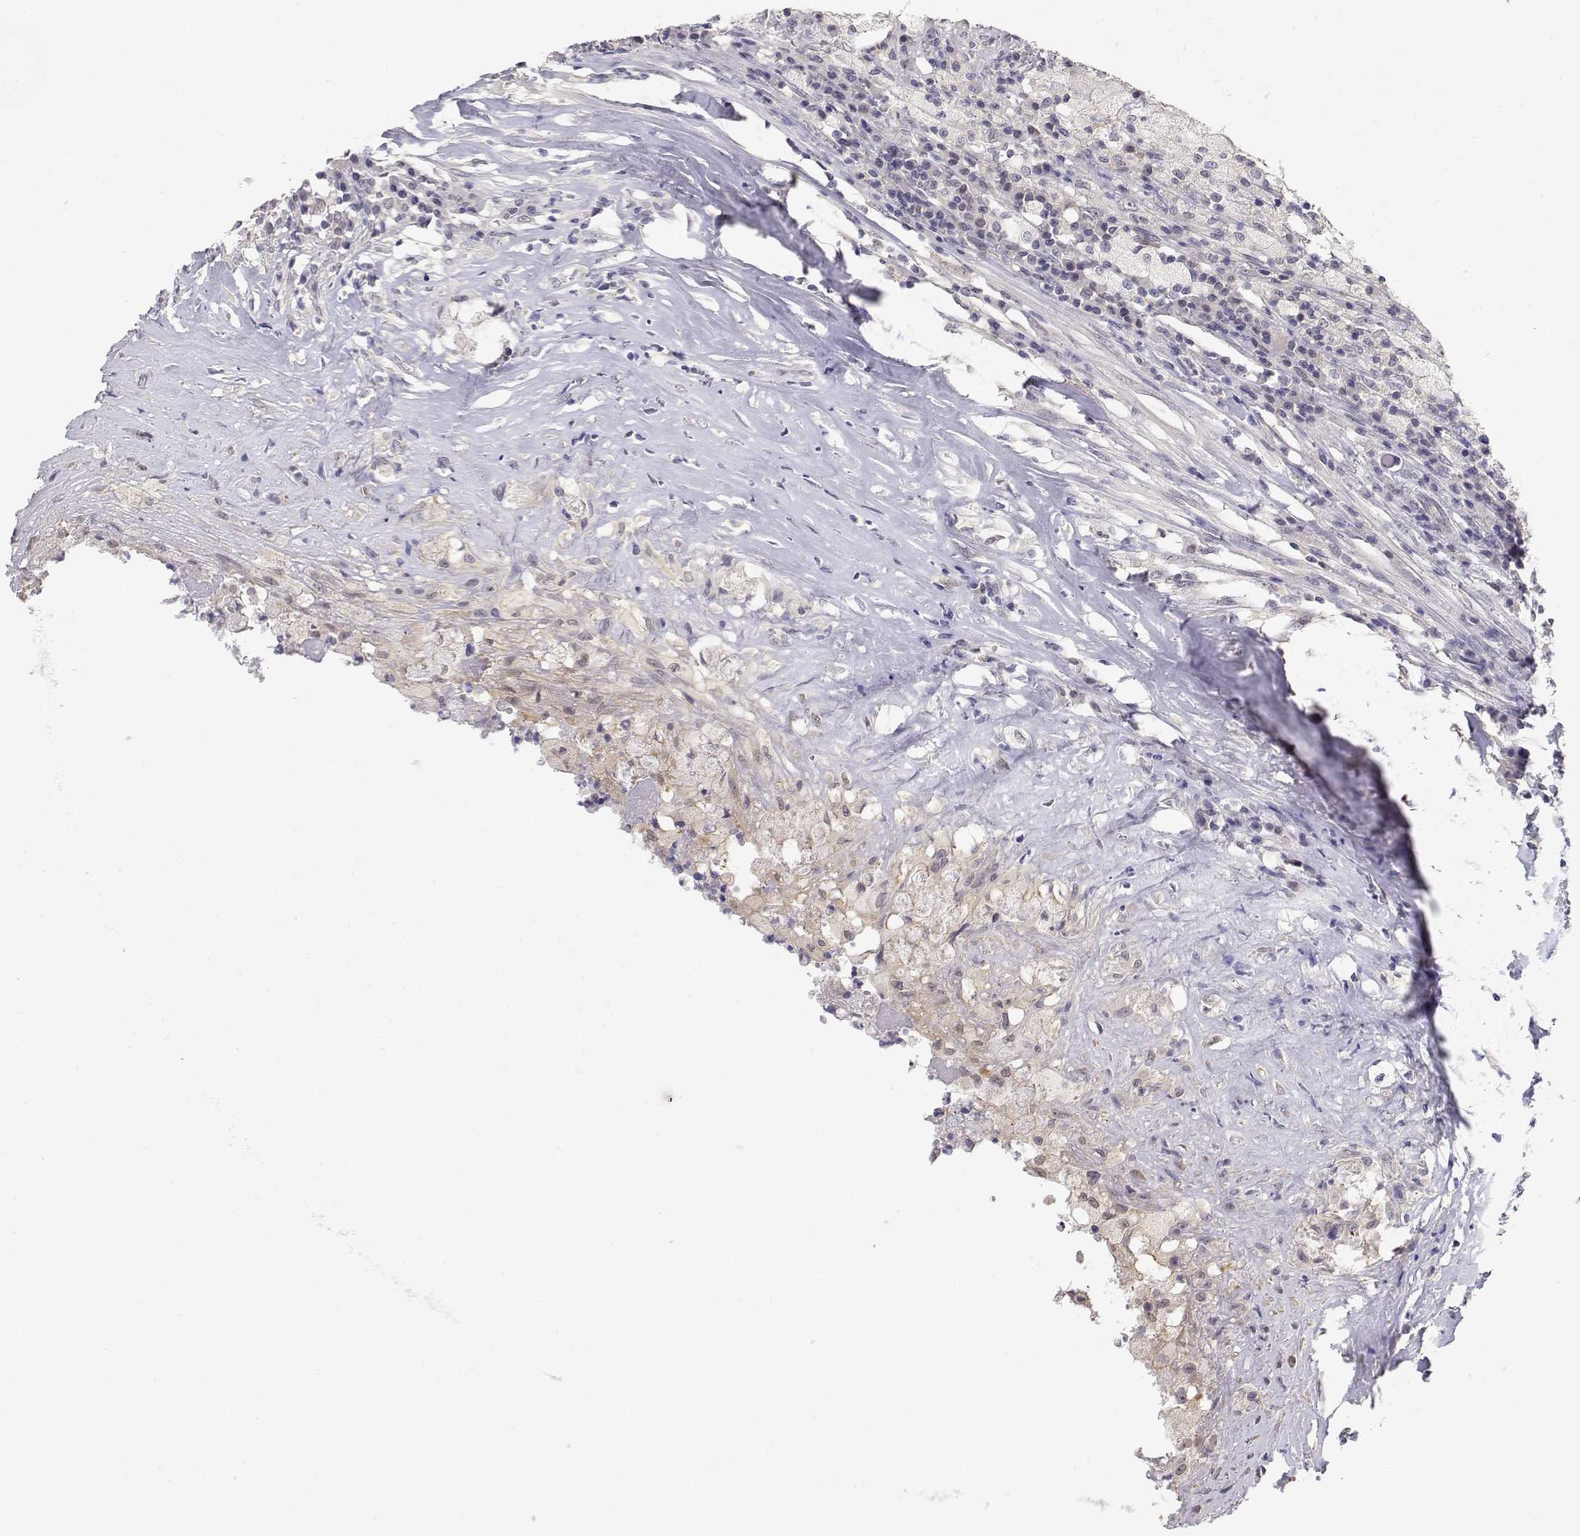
{"staining": {"intensity": "negative", "quantity": "none", "location": "none"}, "tissue": "testis cancer", "cell_type": "Tumor cells", "image_type": "cancer", "snomed": [{"axis": "morphology", "description": "Necrosis, NOS"}, {"axis": "morphology", "description": "Carcinoma, Embryonal, NOS"}, {"axis": "topography", "description": "Testis"}], "caption": "IHC image of human testis cancer stained for a protein (brown), which reveals no positivity in tumor cells.", "gene": "ADA", "patient": {"sex": "male", "age": 19}}